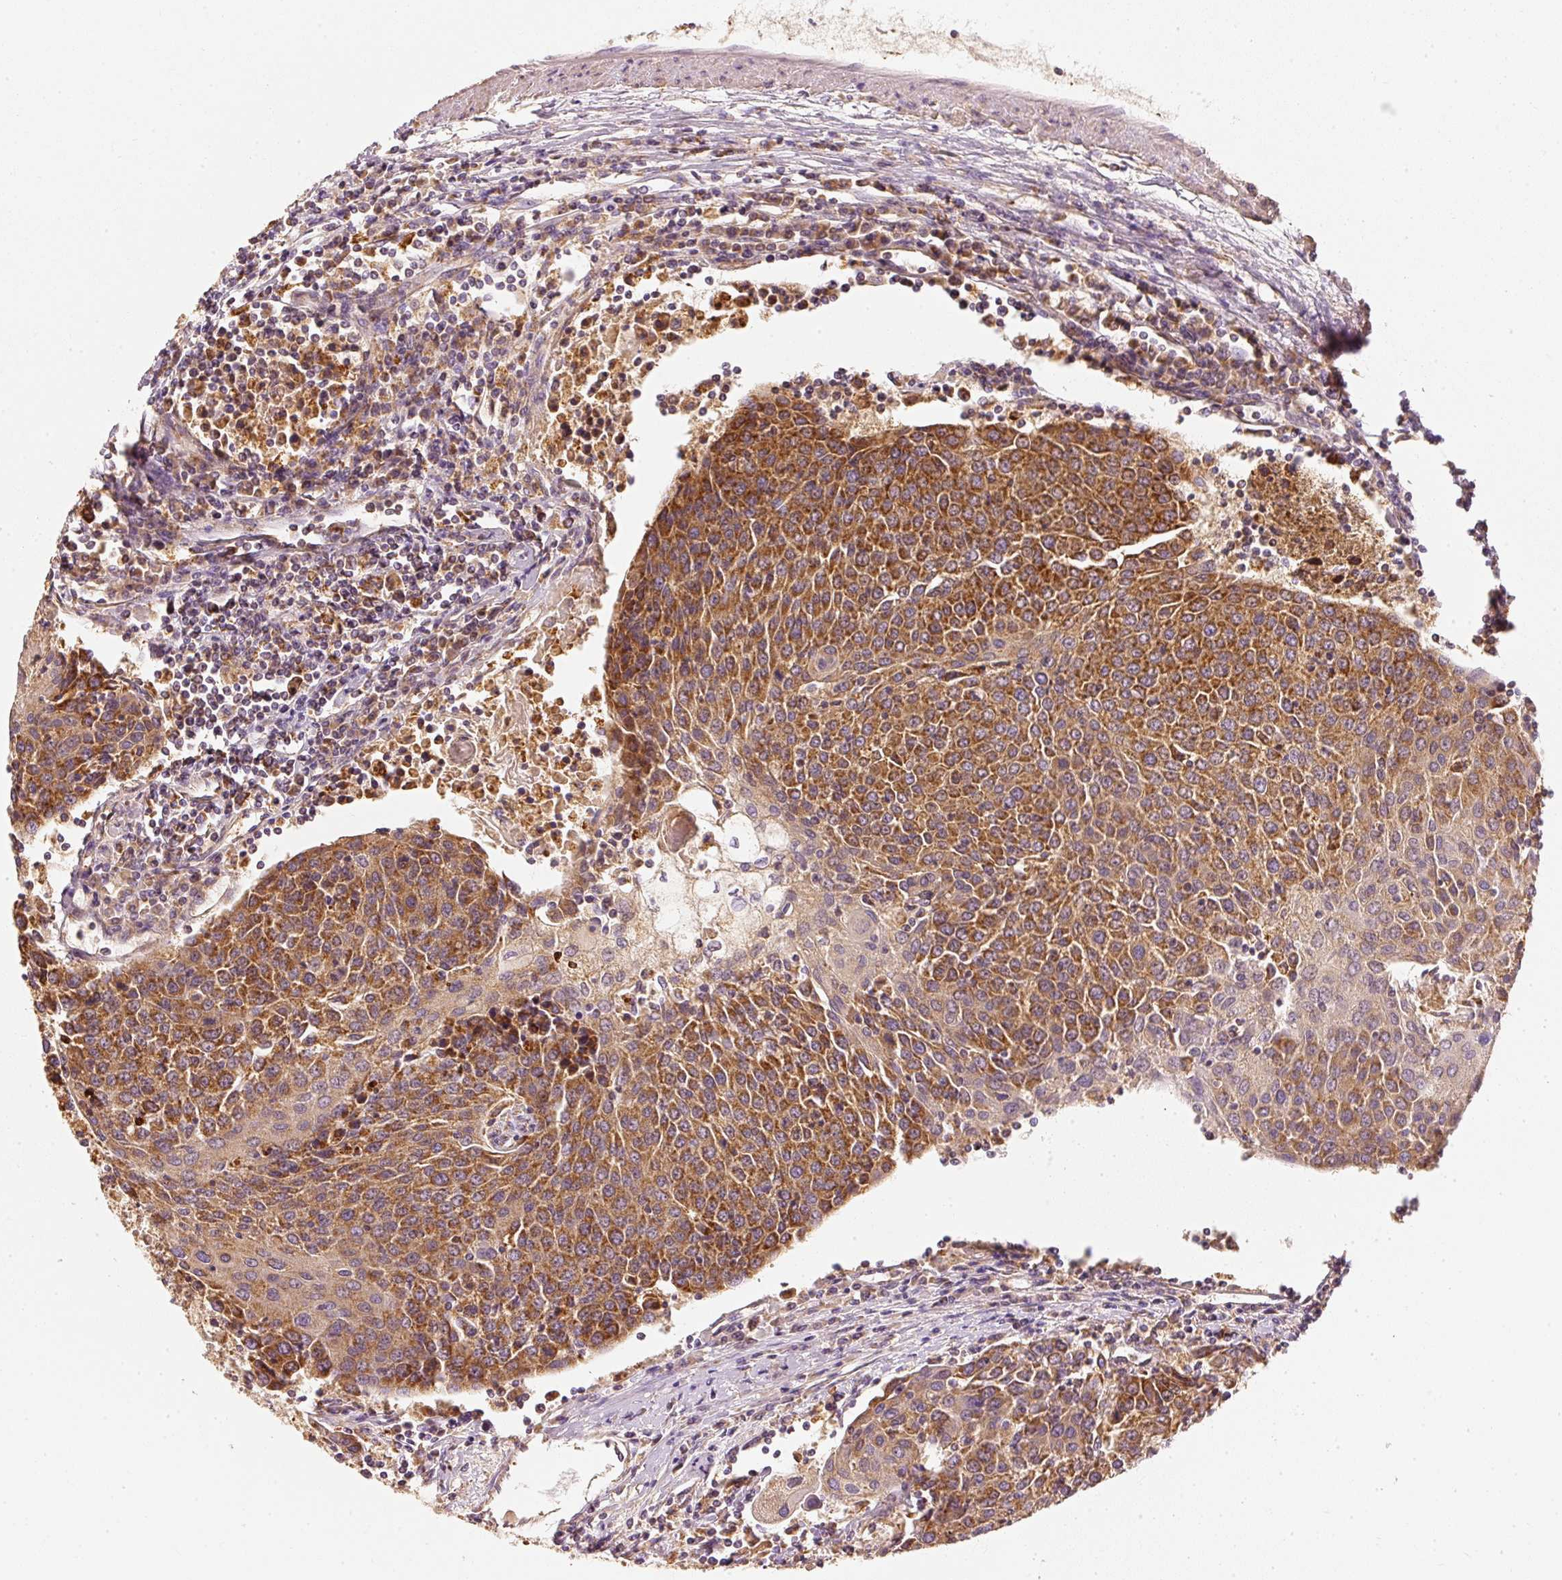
{"staining": {"intensity": "strong", "quantity": ">75%", "location": "cytoplasmic/membranous"}, "tissue": "urothelial cancer", "cell_type": "Tumor cells", "image_type": "cancer", "snomed": [{"axis": "morphology", "description": "Urothelial carcinoma, High grade"}, {"axis": "topography", "description": "Urinary bladder"}], "caption": "The immunohistochemical stain highlights strong cytoplasmic/membranous positivity in tumor cells of urothelial carcinoma (high-grade) tissue.", "gene": "TOMM40", "patient": {"sex": "female", "age": 85}}